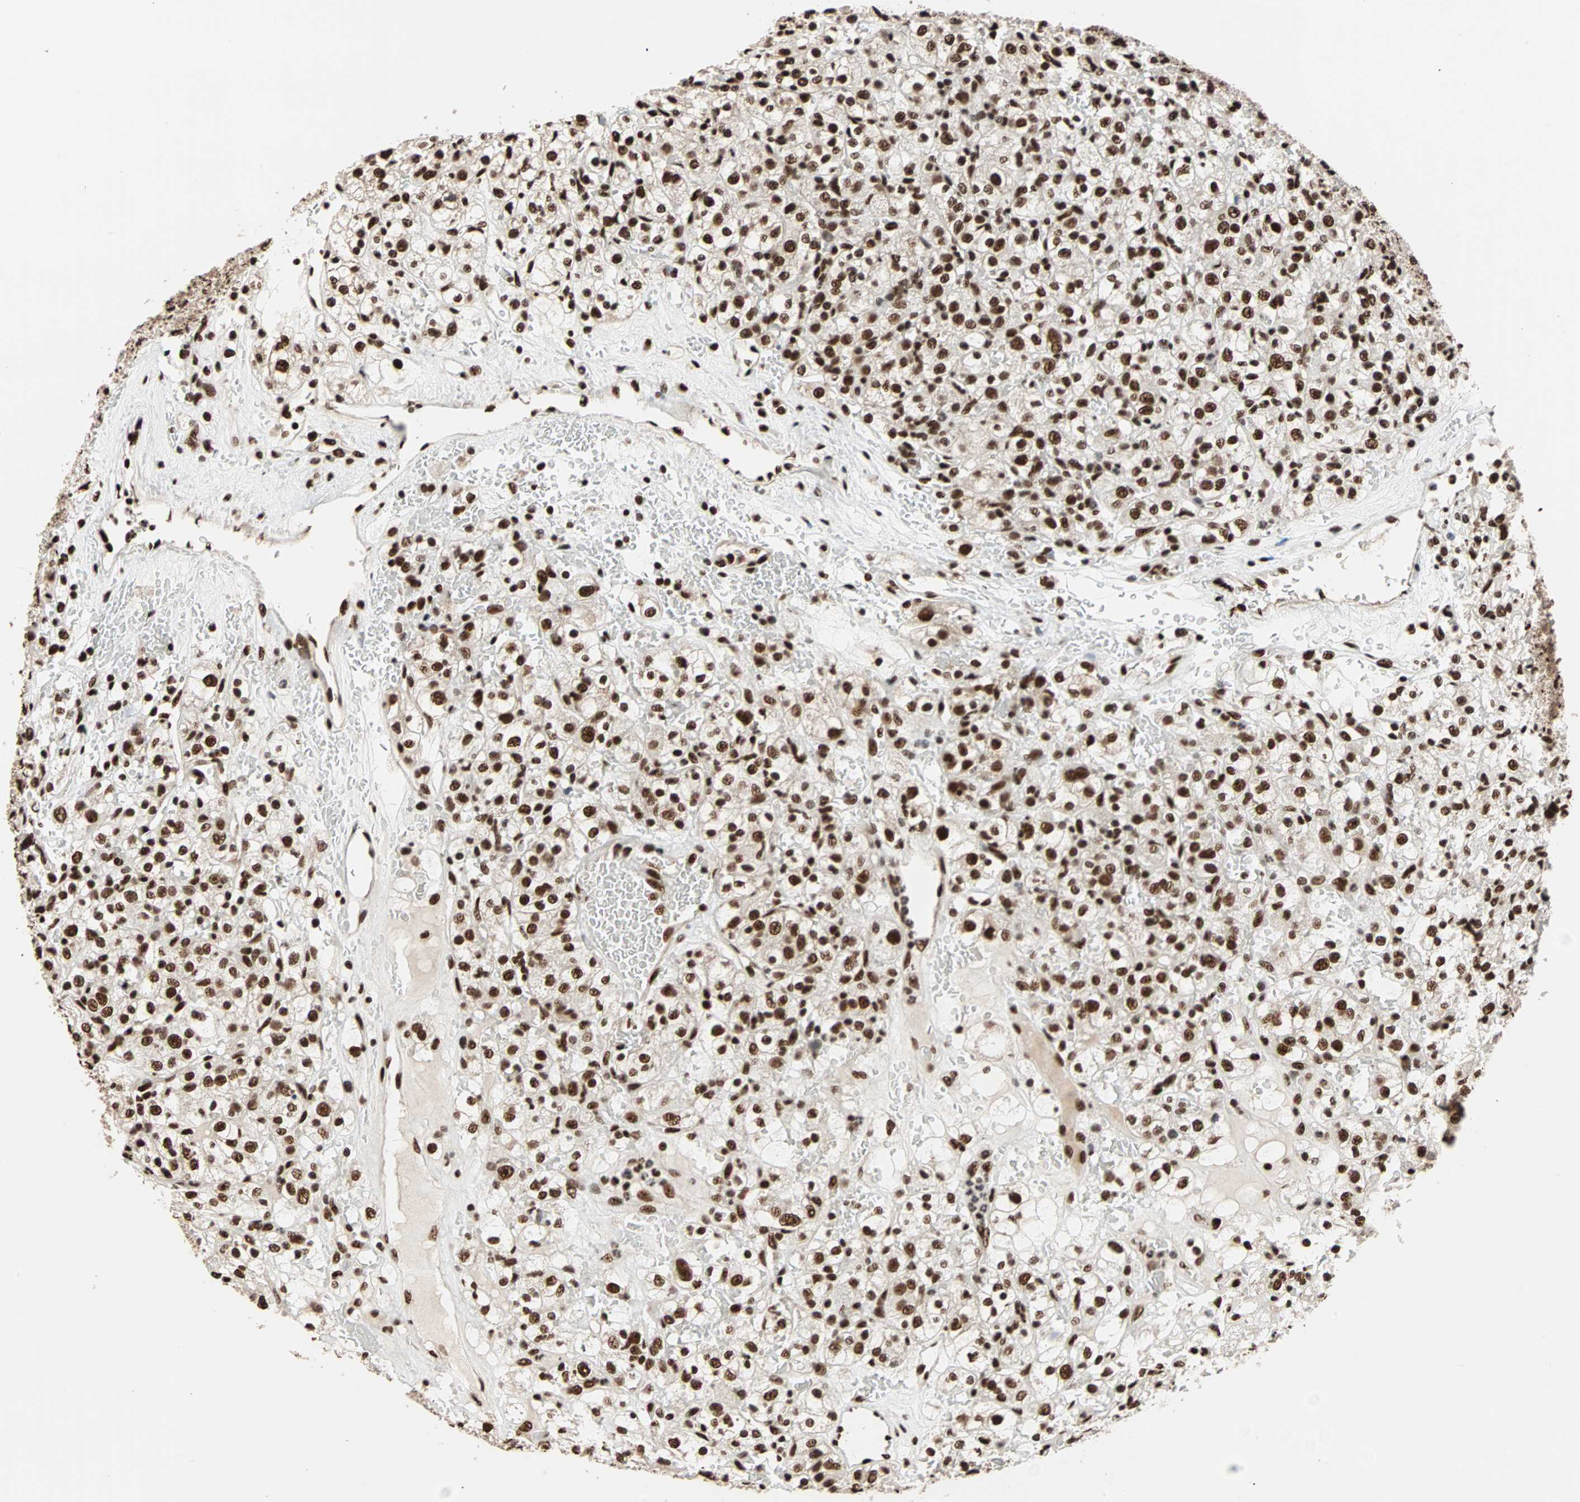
{"staining": {"intensity": "strong", "quantity": ">75%", "location": "nuclear"}, "tissue": "renal cancer", "cell_type": "Tumor cells", "image_type": "cancer", "snomed": [{"axis": "morphology", "description": "Normal tissue, NOS"}, {"axis": "morphology", "description": "Adenocarcinoma, NOS"}, {"axis": "topography", "description": "Kidney"}], "caption": "High-power microscopy captured an immunohistochemistry (IHC) histopathology image of adenocarcinoma (renal), revealing strong nuclear staining in about >75% of tumor cells.", "gene": "ILF2", "patient": {"sex": "female", "age": 72}}